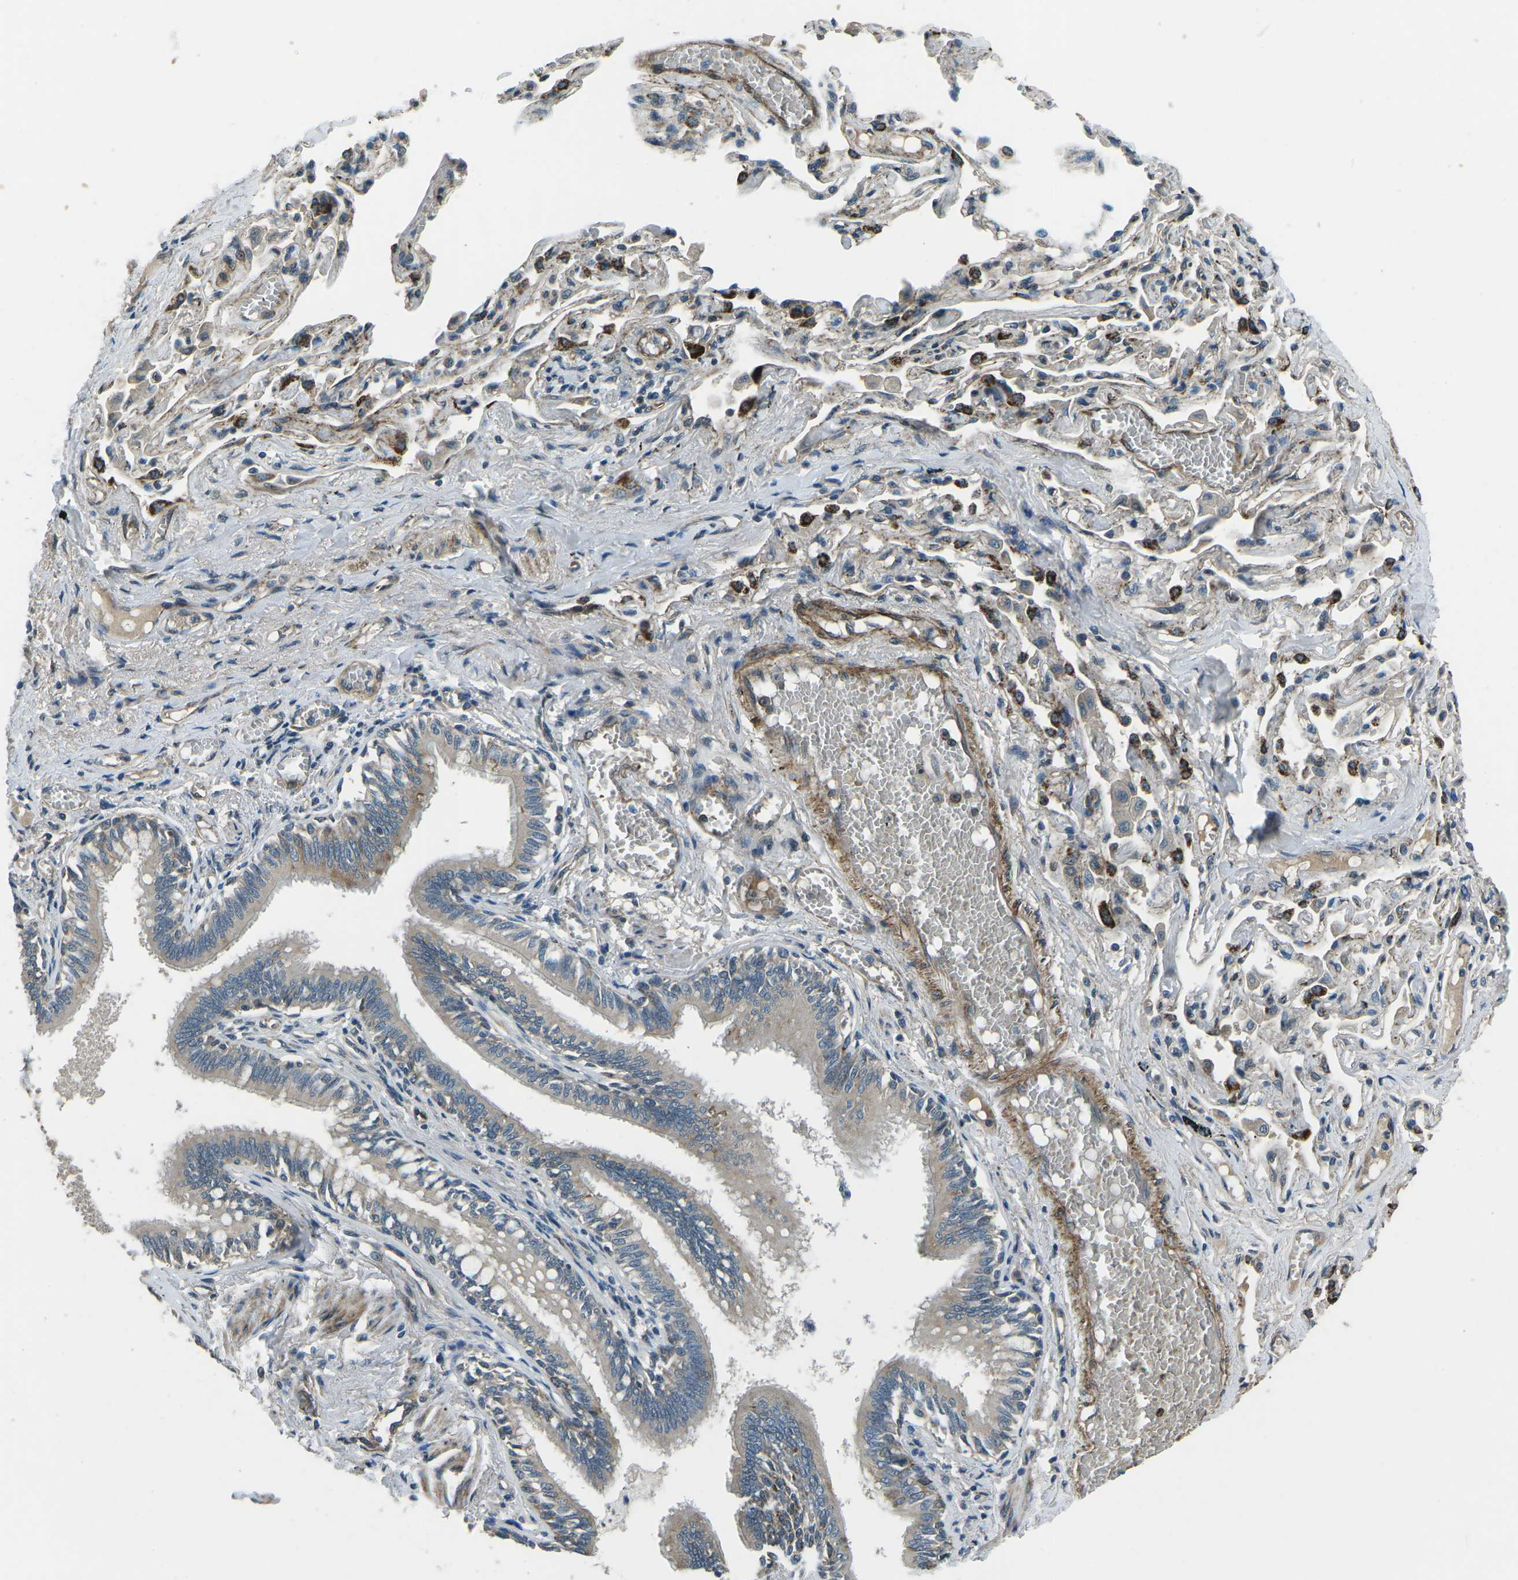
{"staining": {"intensity": "moderate", "quantity": ">75%", "location": "cytoplasmic/membranous"}, "tissue": "bronchus", "cell_type": "Respiratory epithelial cells", "image_type": "normal", "snomed": [{"axis": "morphology", "description": "Normal tissue, NOS"}, {"axis": "morphology", "description": "Inflammation, NOS"}, {"axis": "topography", "description": "Cartilage tissue"}, {"axis": "topography", "description": "Lung"}], "caption": "Protein analysis of normal bronchus reveals moderate cytoplasmic/membranous positivity in about >75% of respiratory epithelial cells. The staining is performed using DAB brown chromogen to label protein expression. The nuclei are counter-stained blue using hematoxylin.", "gene": "AFAP1", "patient": {"sex": "male", "age": 71}}